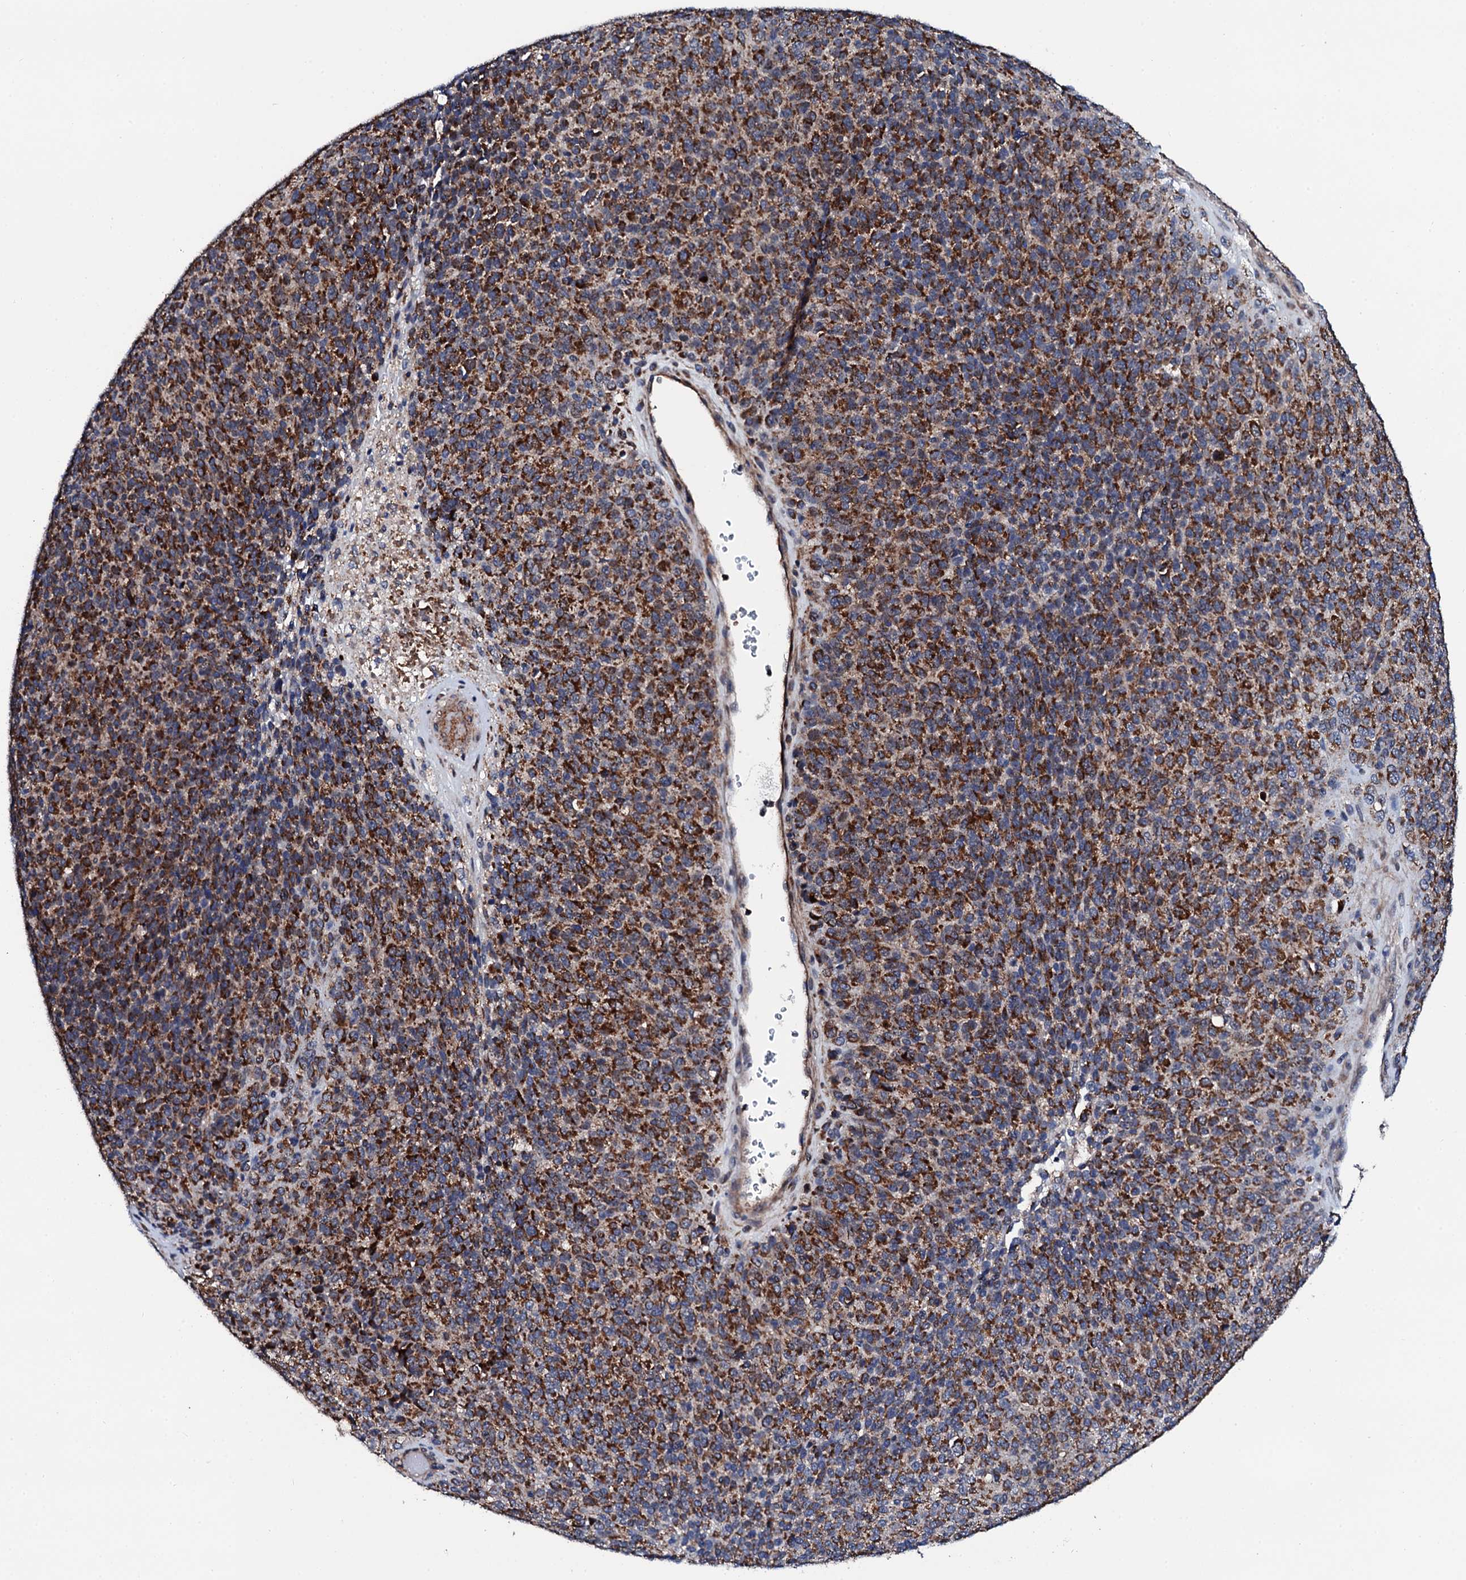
{"staining": {"intensity": "strong", "quantity": ">75%", "location": "cytoplasmic/membranous"}, "tissue": "melanoma", "cell_type": "Tumor cells", "image_type": "cancer", "snomed": [{"axis": "morphology", "description": "Malignant melanoma, Metastatic site"}, {"axis": "topography", "description": "Brain"}], "caption": "DAB (3,3'-diaminobenzidine) immunohistochemical staining of human melanoma reveals strong cytoplasmic/membranous protein positivity in about >75% of tumor cells. The staining was performed using DAB (3,3'-diaminobenzidine) to visualize the protein expression in brown, while the nuclei were stained in blue with hematoxylin (Magnification: 20x).", "gene": "COG4", "patient": {"sex": "female", "age": 56}}